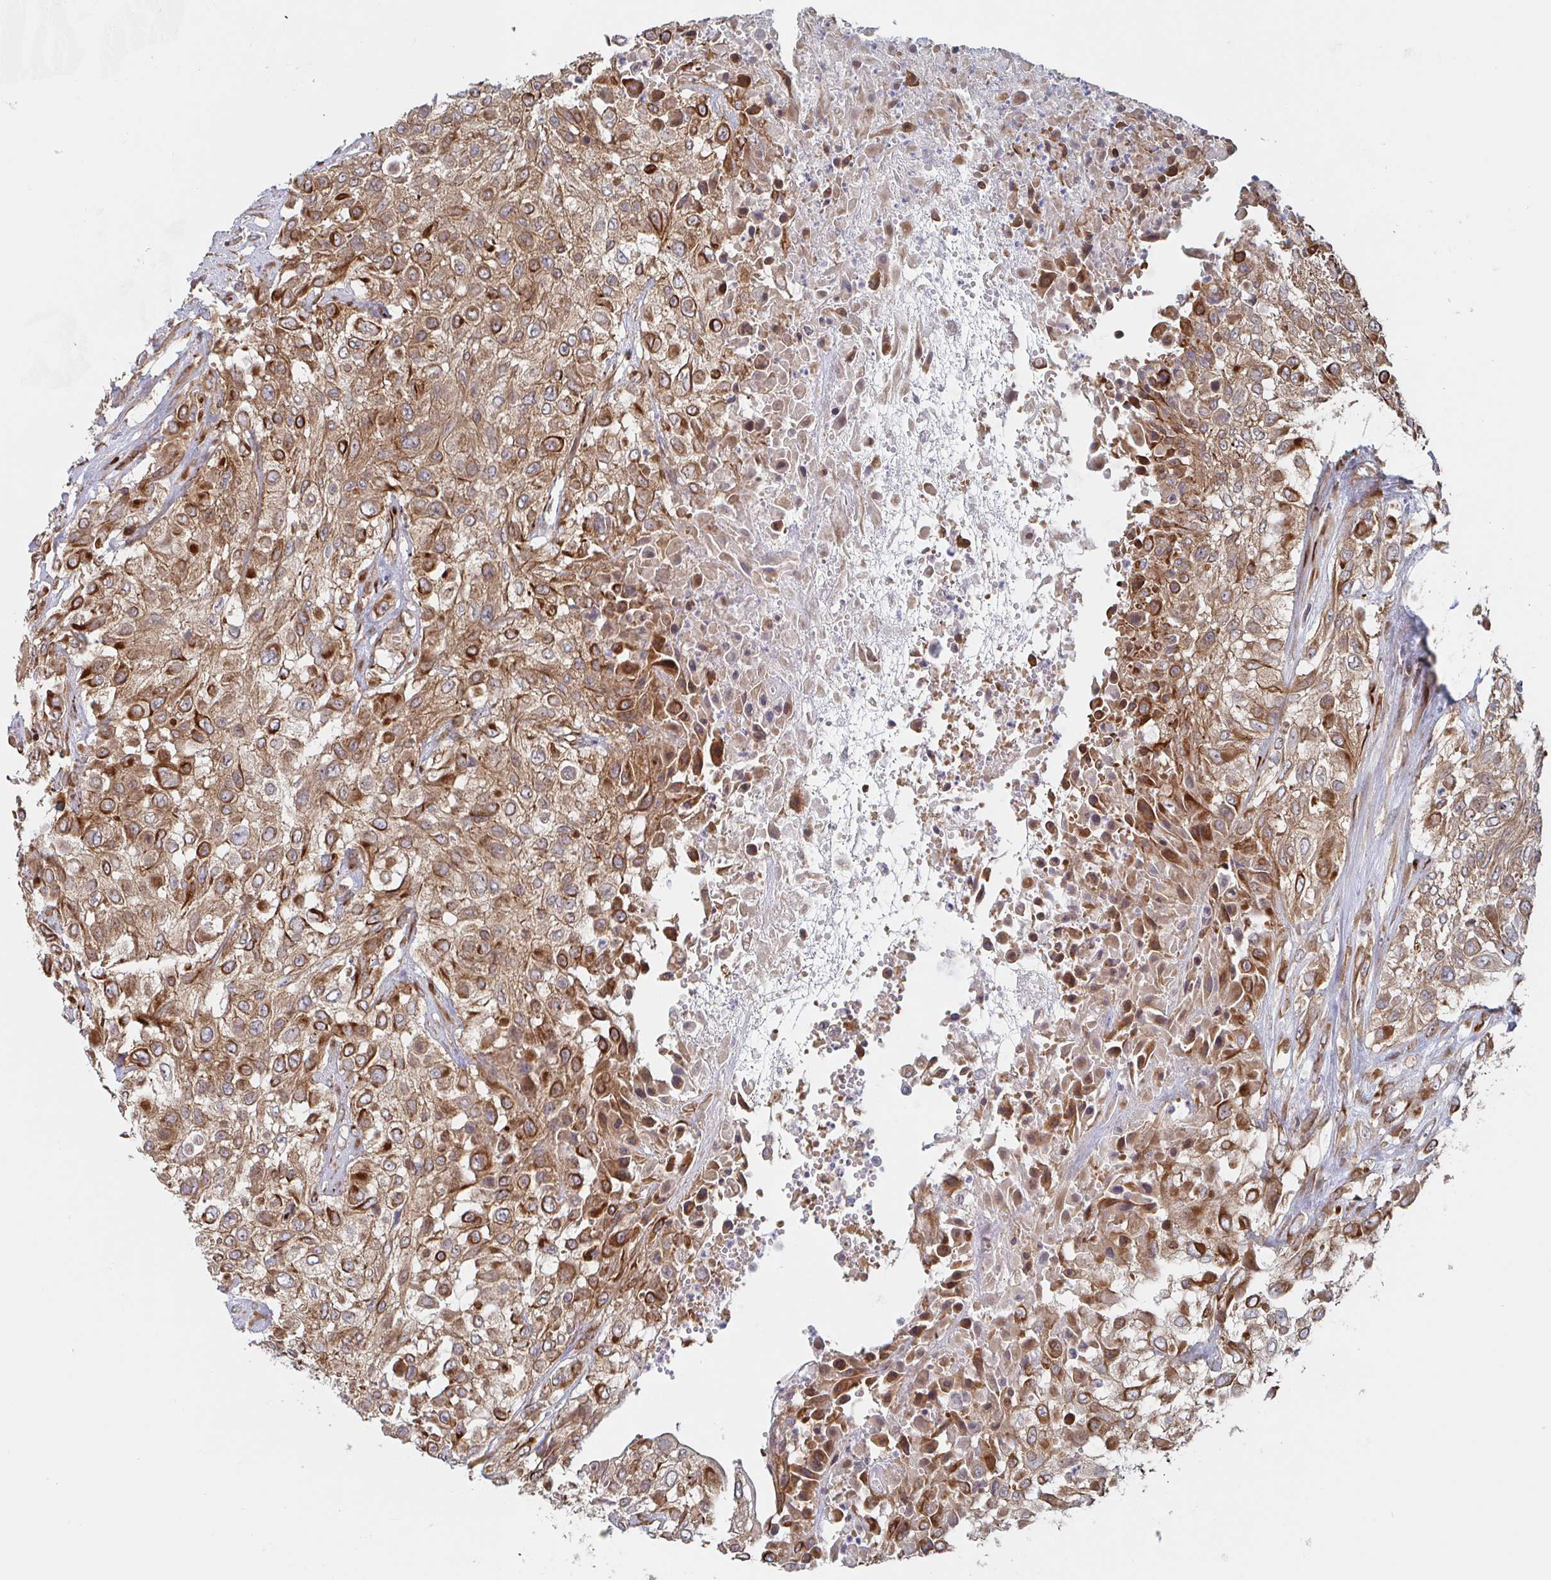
{"staining": {"intensity": "moderate", "quantity": ">75%", "location": "cytoplasmic/membranous"}, "tissue": "urothelial cancer", "cell_type": "Tumor cells", "image_type": "cancer", "snomed": [{"axis": "morphology", "description": "Urothelial carcinoma, High grade"}, {"axis": "topography", "description": "Urinary bladder"}], "caption": "Urothelial carcinoma (high-grade) stained with a brown dye shows moderate cytoplasmic/membranous positive expression in about >75% of tumor cells.", "gene": "DVL3", "patient": {"sex": "male", "age": 57}}